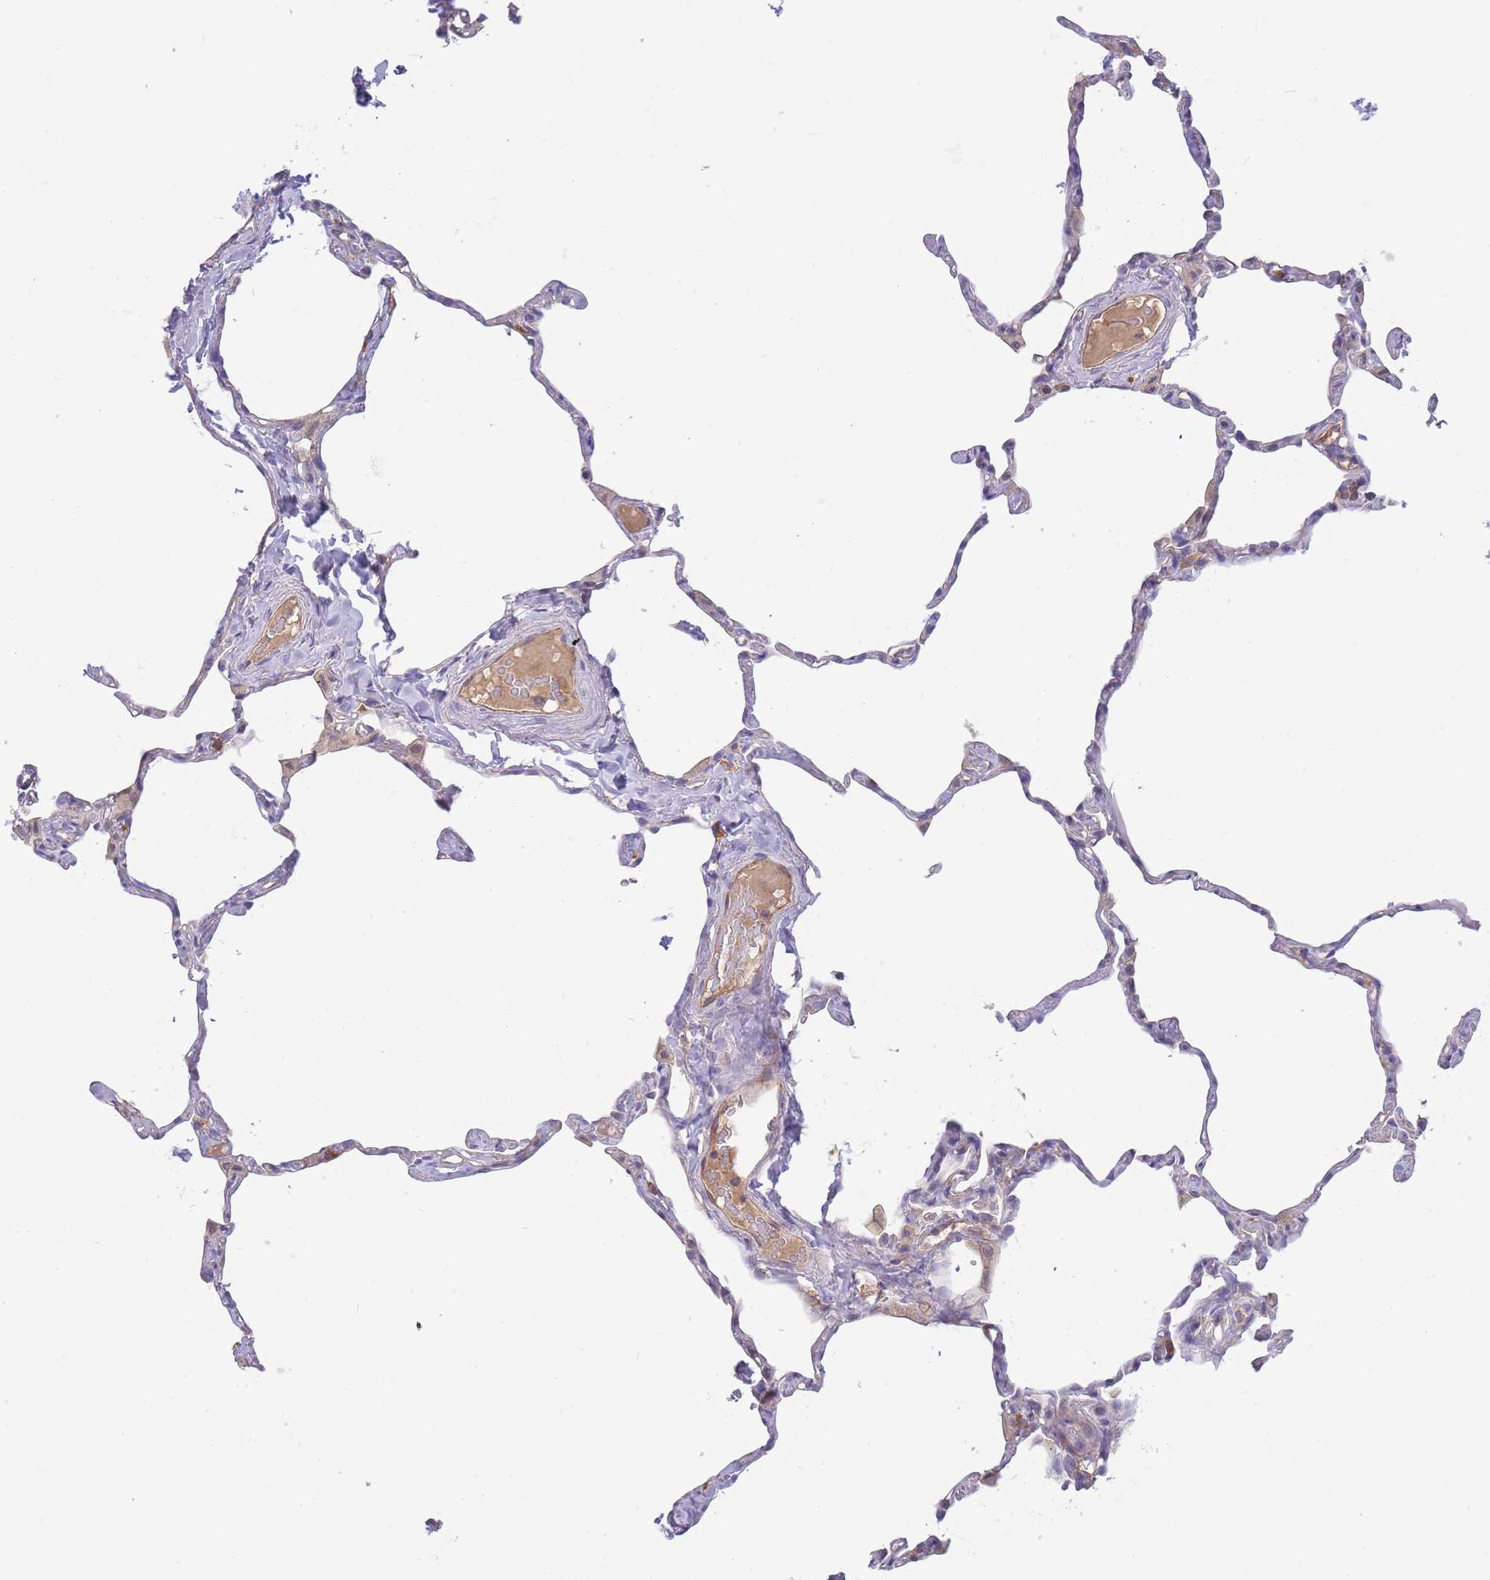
{"staining": {"intensity": "negative", "quantity": "none", "location": "none"}, "tissue": "lung", "cell_type": "Alveolar cells", "image_type": "normal", "snomed": [{"axis": "morphology", "description": "Normal tissue, NOS"}, {"axis": "topography", "description": "Lung"}], "caption": "Histopathology image shows no protein positivity in alveolar cells of unremarkable lung.", "gene": "NDUFAF5", "patient": {"sex": "male", "age": 65}}